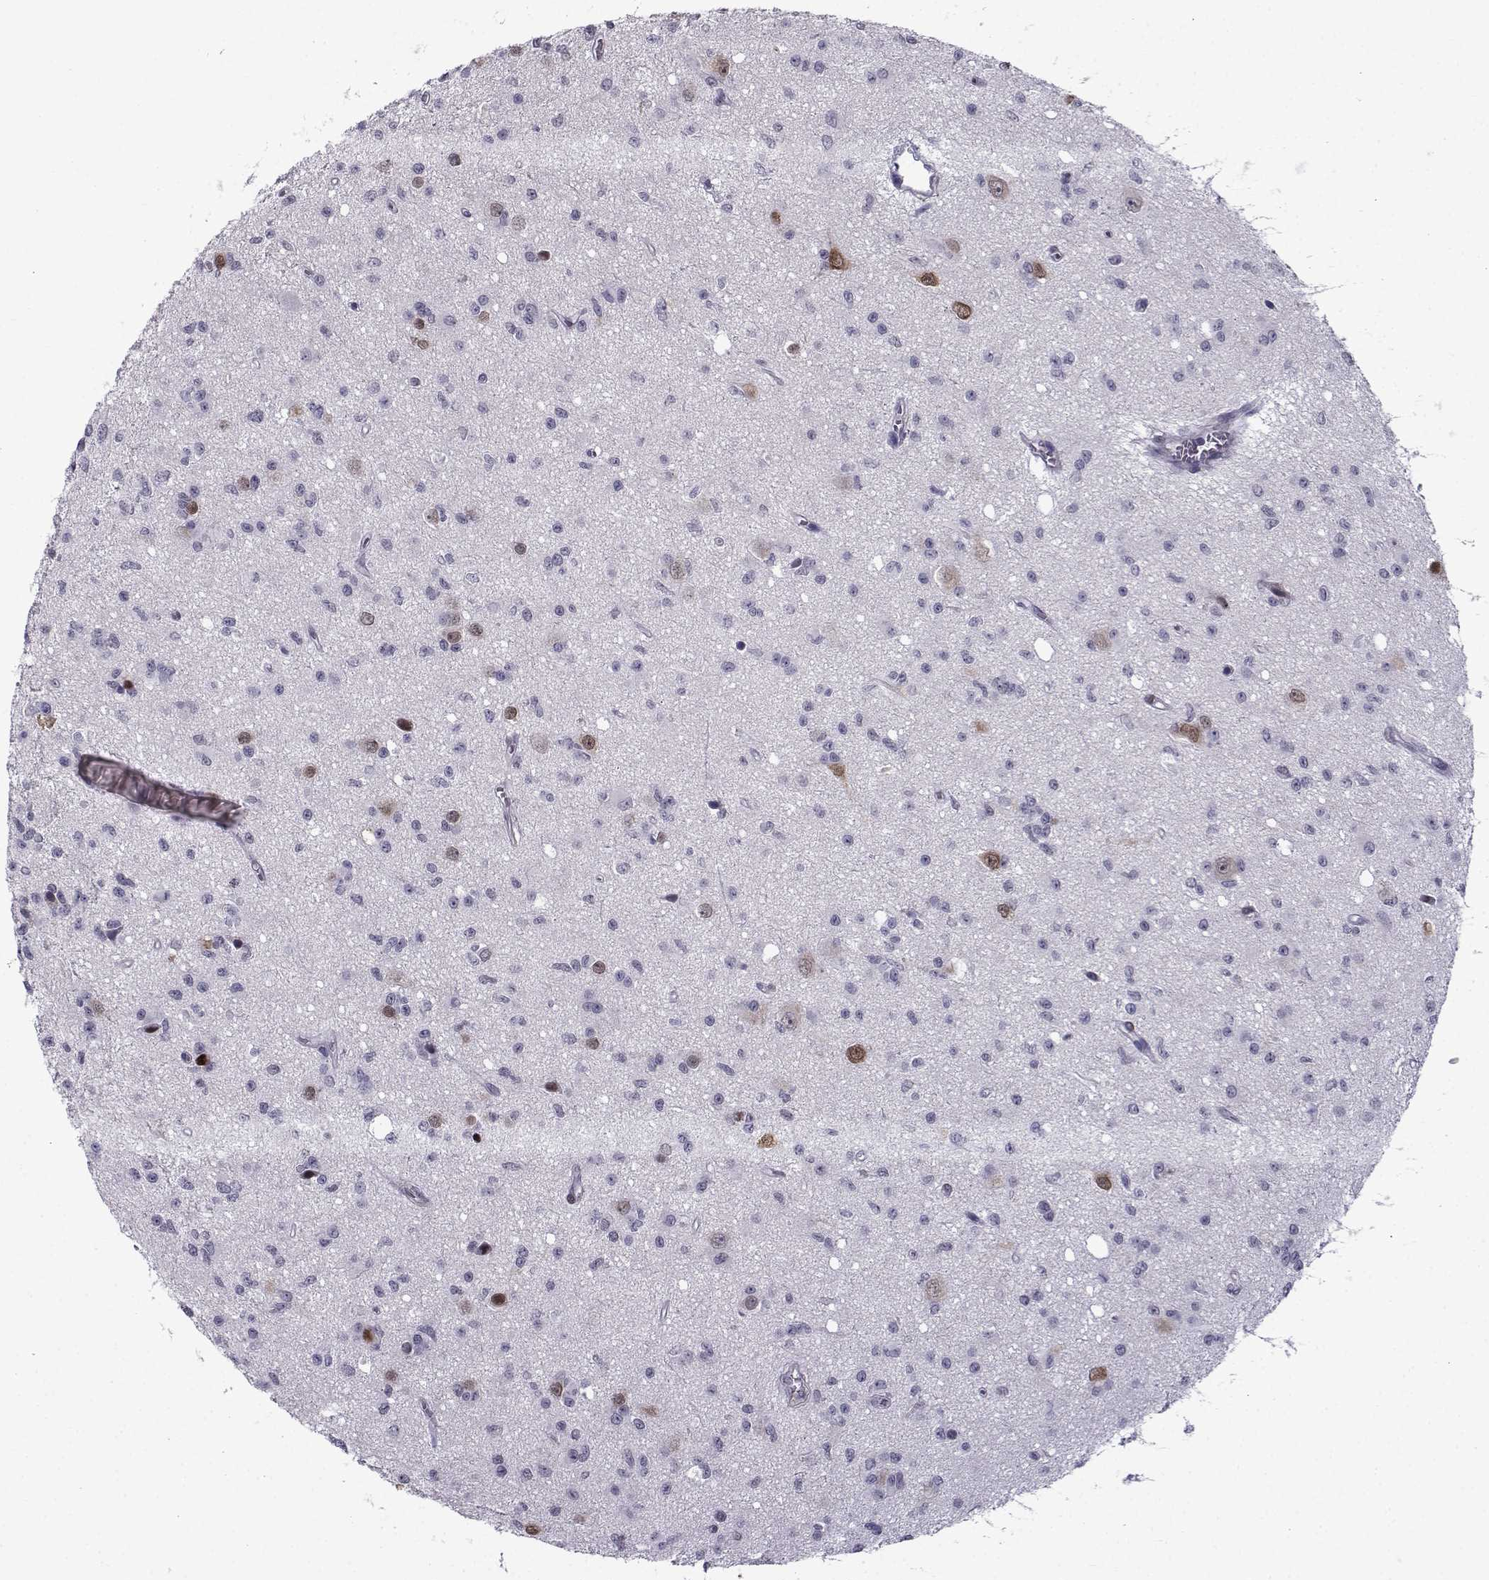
{"staining": {"intensity": "negative", "quantity": "none", "location": "none"}, "tissue": "glioma", "cell_type": "Tumor cells", "image_type": "cancer", "snomed": [{"axis": "morphology", "description": "Glioma, malignant, Low grade"}, {"axis": "topography", "description": "Brain"}], "caption": "Immunohistochemical staining of human glioma displays no significant staining in tumor cells.", "gene": "RBM24", "patient": {"sex": "female", "age": 45}}